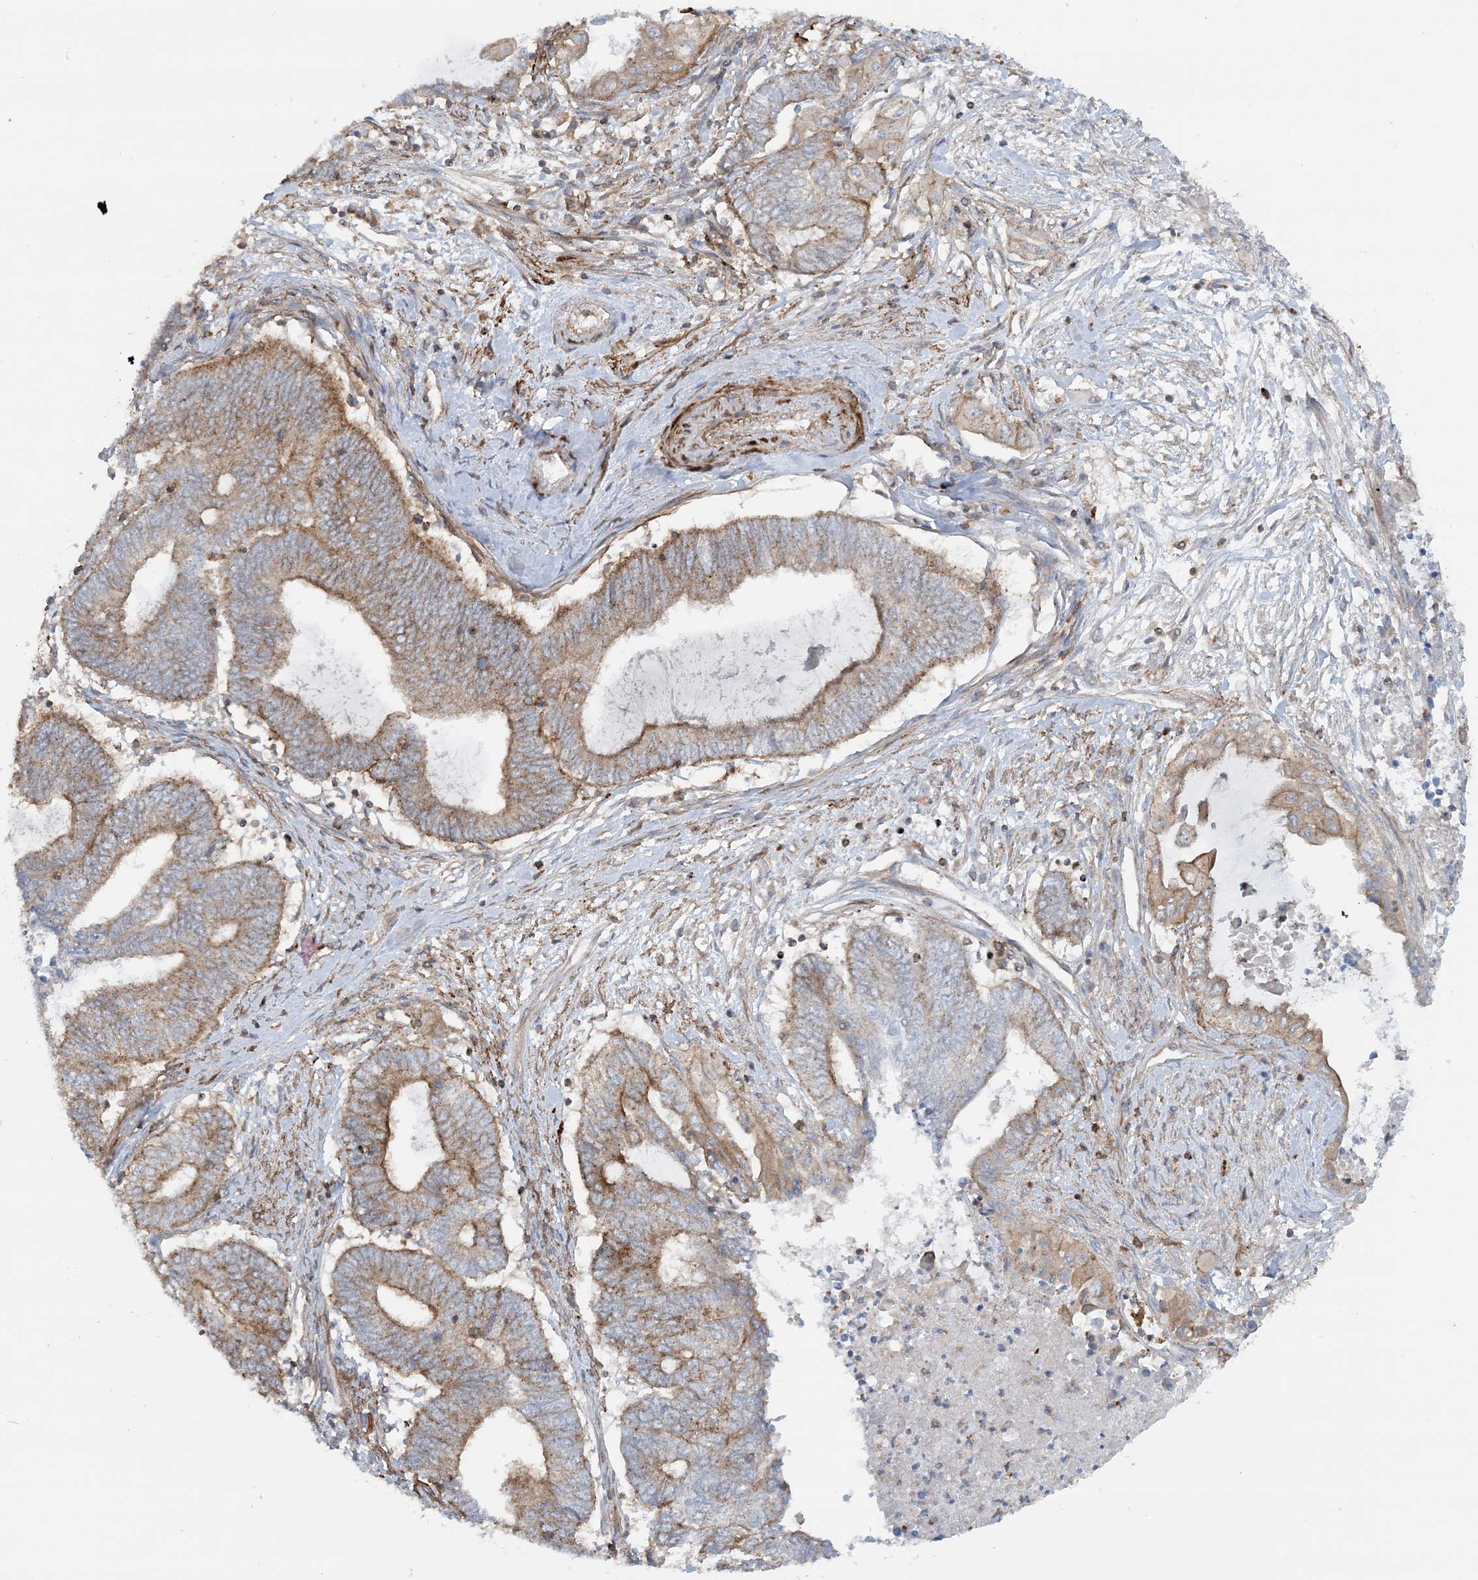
{"staining": {"intensity": "moderate", "quantity": "25%-75%", "location": "cytoplasmic/membranous"}, "tissue": "endometrial cancer", "cell_type": "Tumor cells", "image_type": "cancer", "snomed": [{"axis": "morphology", "description": "Adenocarcinoma, NOS"}, {"axis": "topography", "description": "Uterus"}, {"axis": "topography", "description": "Endometrium"}], "caption": "IHC (DAB (3,3'-diaminobenzidine)) staining of human endometrial cancer (adenocarcinoma) displays moderate cytoplasmic/membranous protein positivity in about 25%-75% of tumor cells.", "gene": "STAM2", "patient": {"sex": "female", "age": 70}}